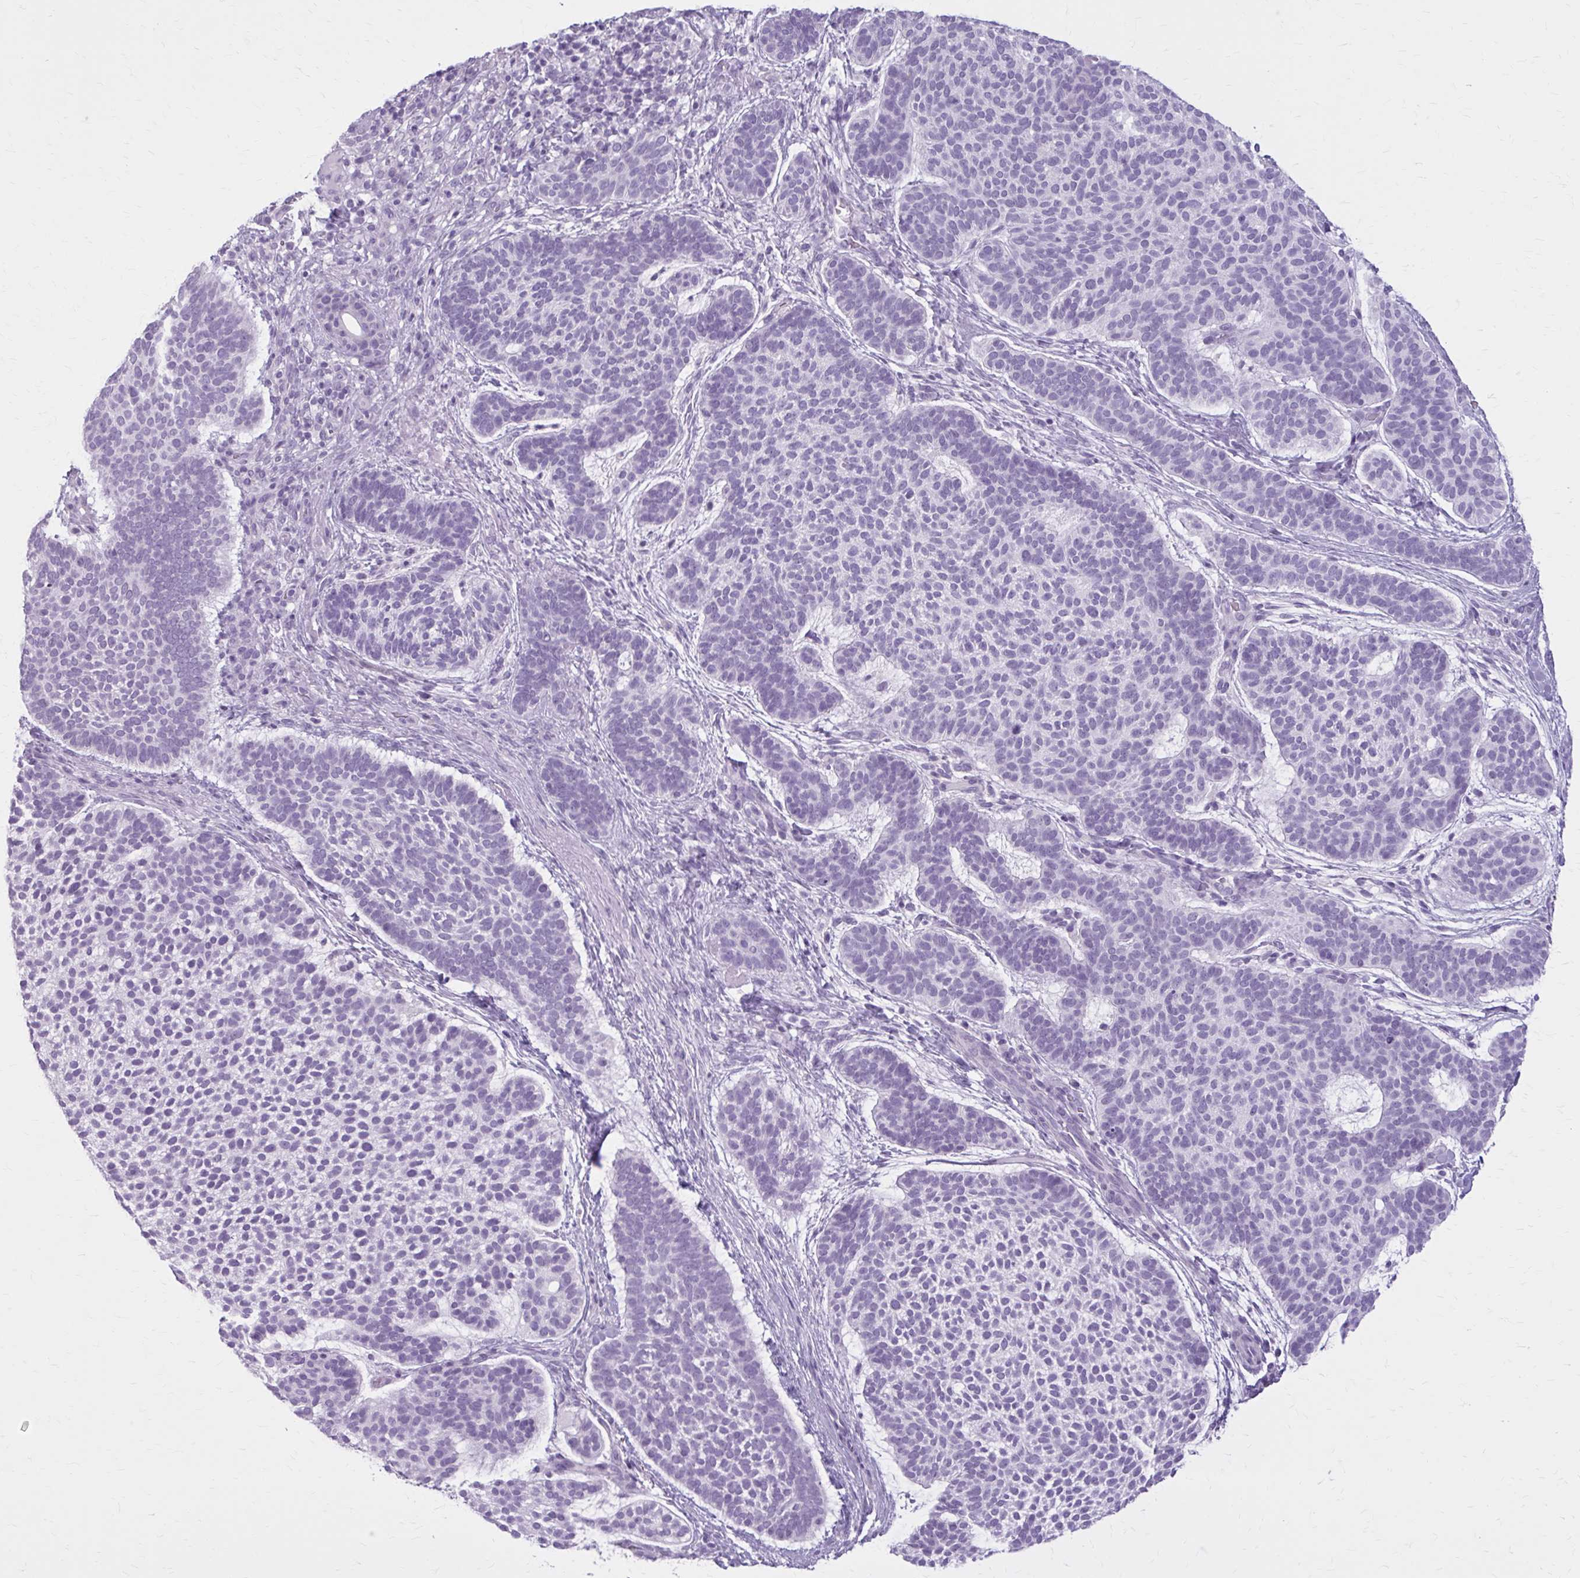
{"staining": {"intensity": "negative", "quantity": "none", "location": "none"}, "tissue": "skin cancer", "cell_type": "Tumor cells", "image_type": "cancer", "snomed": [{"axis": "morphology", "description": "Basal cell carcinoma"}, {"axis": "topography", "description": "Skin"}, {"axis": "topography", "description": "Skin of face"}], "caption": "High magnification brightfield microscopy of basal cell carcinoma (skin) stained with DAB (brown) and counterstained with hematoxylin (blue): tumor cells show no significant staining.", "gene": "OR4B1", "patient": {"sex": "male", "age": 73}}